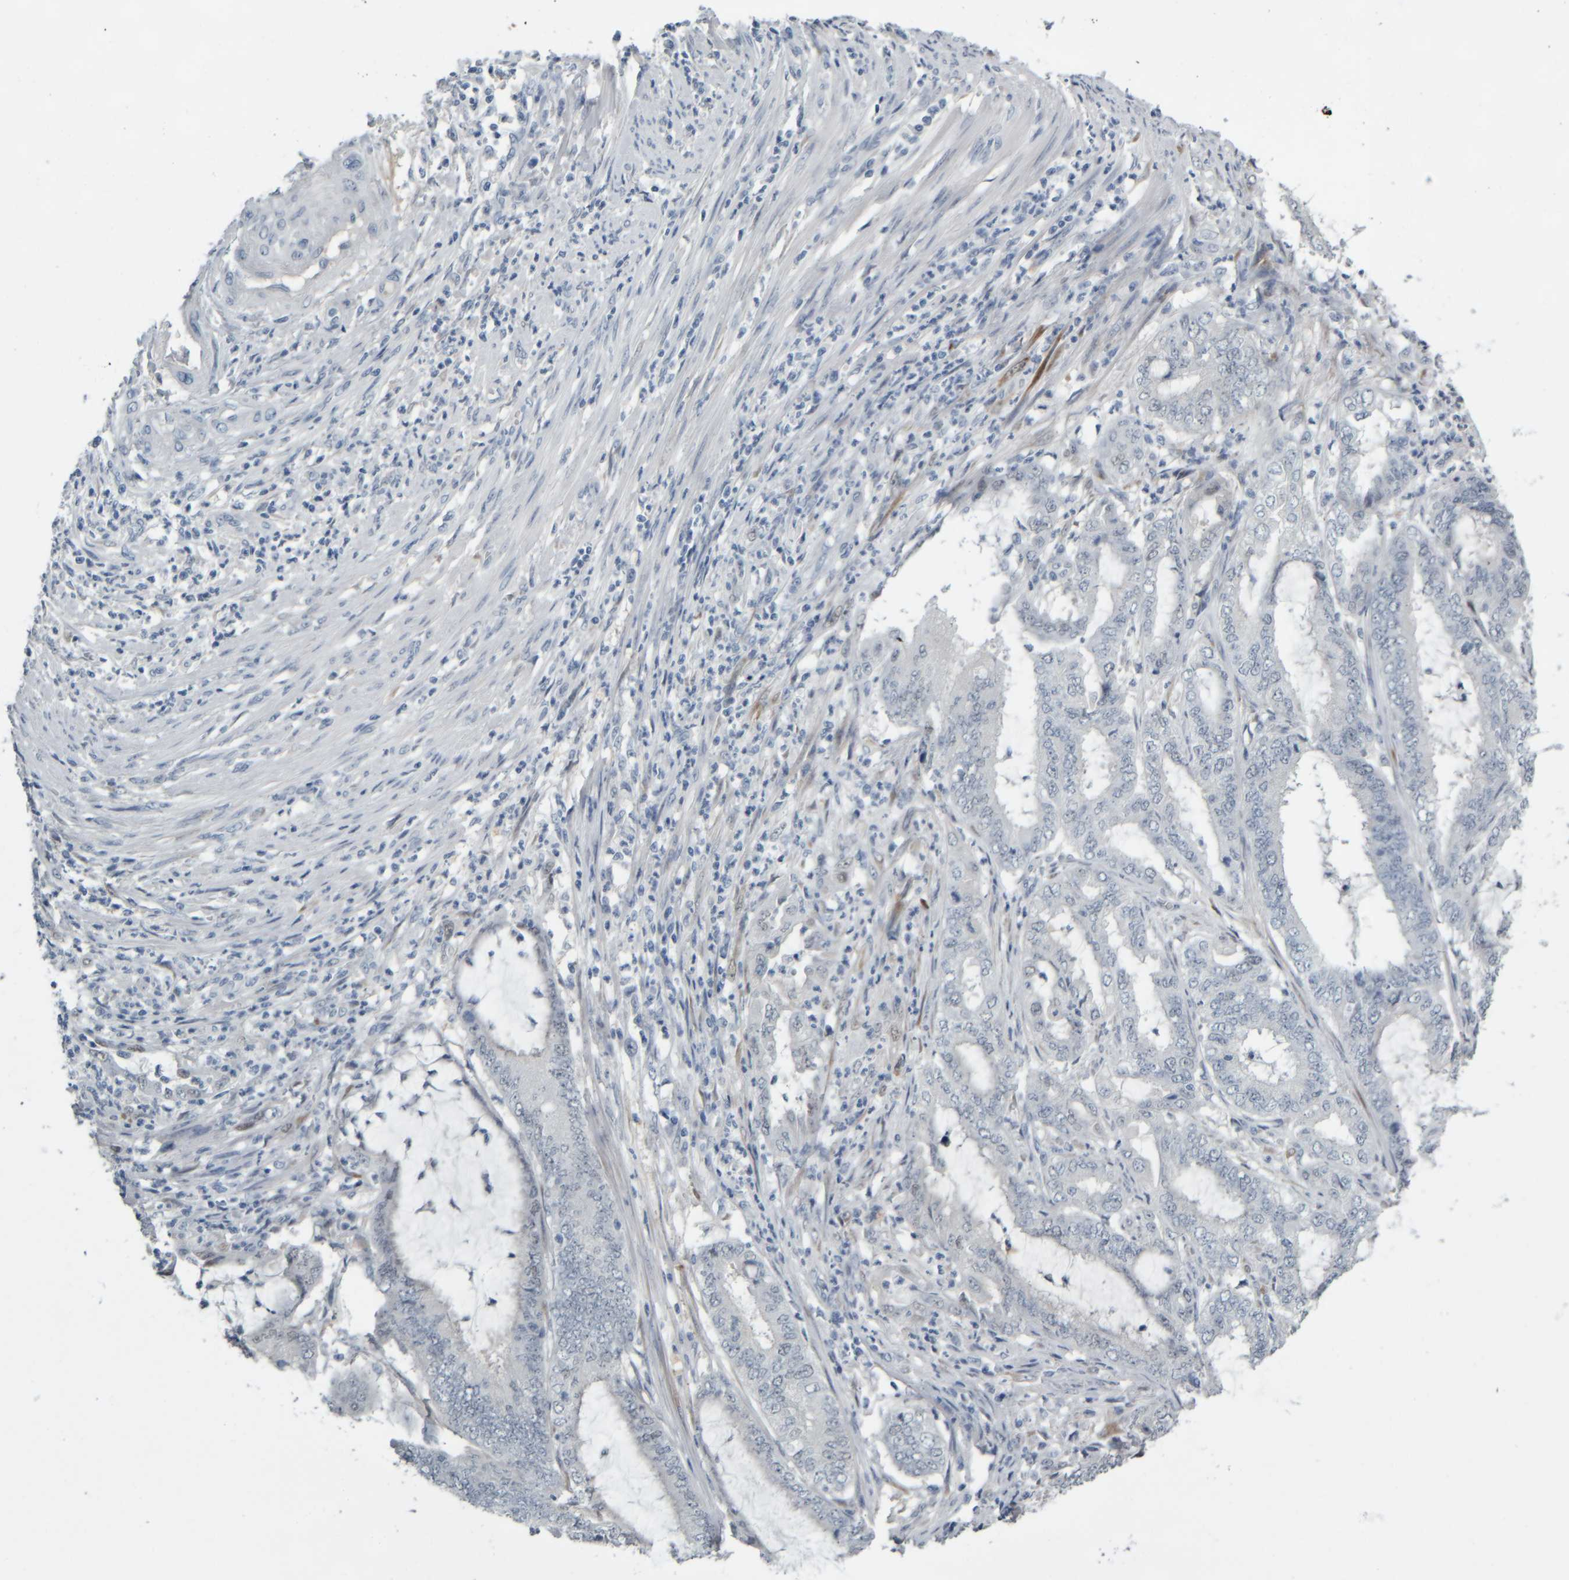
{"staining": {"intensity": "negative", "quantity": "none", "location": "none"}, "tissue": "endometrial cancer", "cell_type": "Tumor cells", "image_type": "cancer", "snomed": [{"axis": "morphology", "description": "Adenocarcinoma, NOS"}, {"axis": "topography", "description": "Endometrium"}], "caption": "Tumor cells show no significant expression in adenocarcinoma (endometrial).", "gene": "COL14A1", "patient": {"sex": "female", "age": 51}}